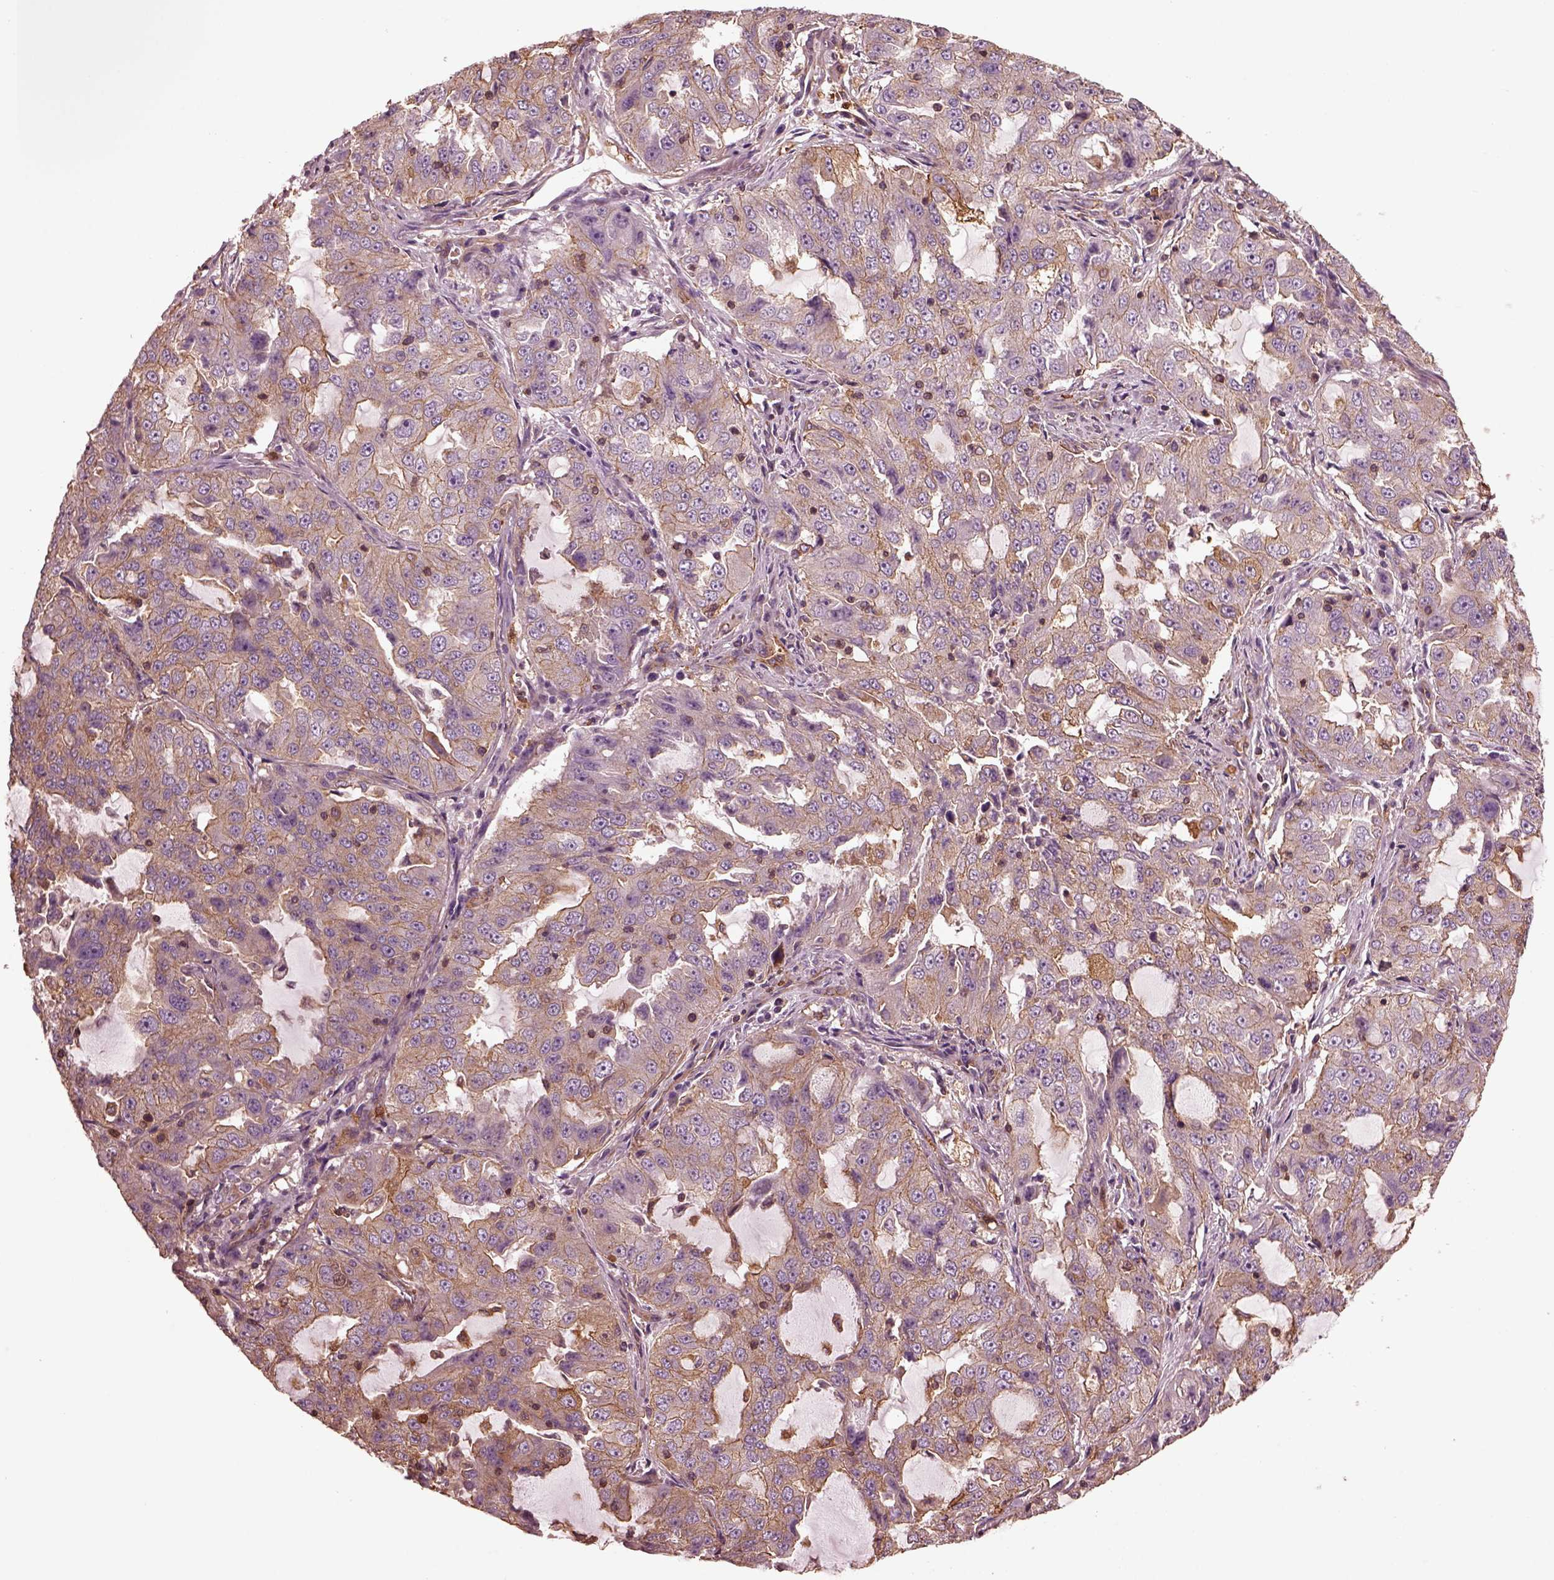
{"staining": {"intensity": "weak", "quantity": ">75%", "location": "cytoplasmic/membranous"}, "tissue": "lung cancer", "cell_type": "Tumor cells", "image_type": "cancer", "snomed": [{"axis": "morphology", "description": "Adenocarcinoma, NOS"}, {"axis": "topography", "description": "Lung"}], "caption": "Immunohistochemical staining of human adenocarcinoma (lung) shows low levels of weak cytoplasmic/membranous protein positivity in approximately >75% of tumor cells.", "gene": "MYL6", "patient": {"sex": "female", "age": 61}}